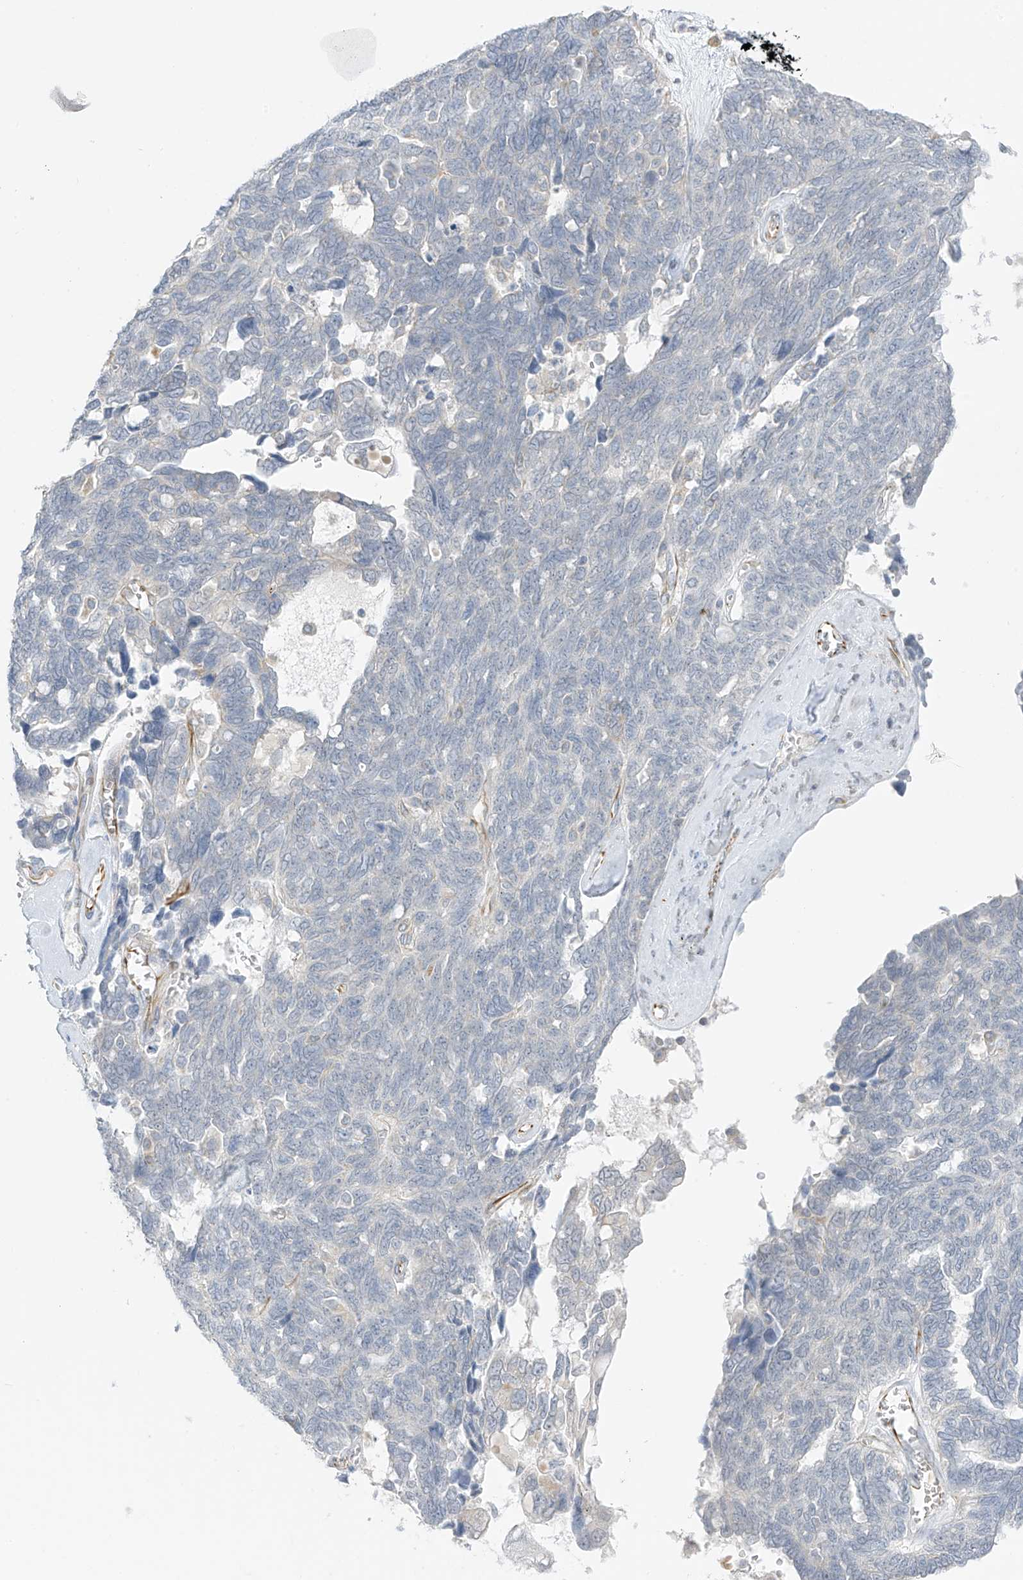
{"staining": {"intensity": "negative", "quantity": "none", "location": "none"}, "tissue": "ovarian cancer", "cell_type": "Tumor cells", "image_type": "cancer", "snomed": [{"axis": "morphology", "description": "Cystadenocarcinoma, serous, NOS"}, {"axis": "topography", "description": "Ovary"}], "caption": "Tumor cells are negative for protein expression in human ovarian serous cystadenocarcinoma.", "gene": "HS6ST2", "patient": {"sex": "female", "age": 79}}